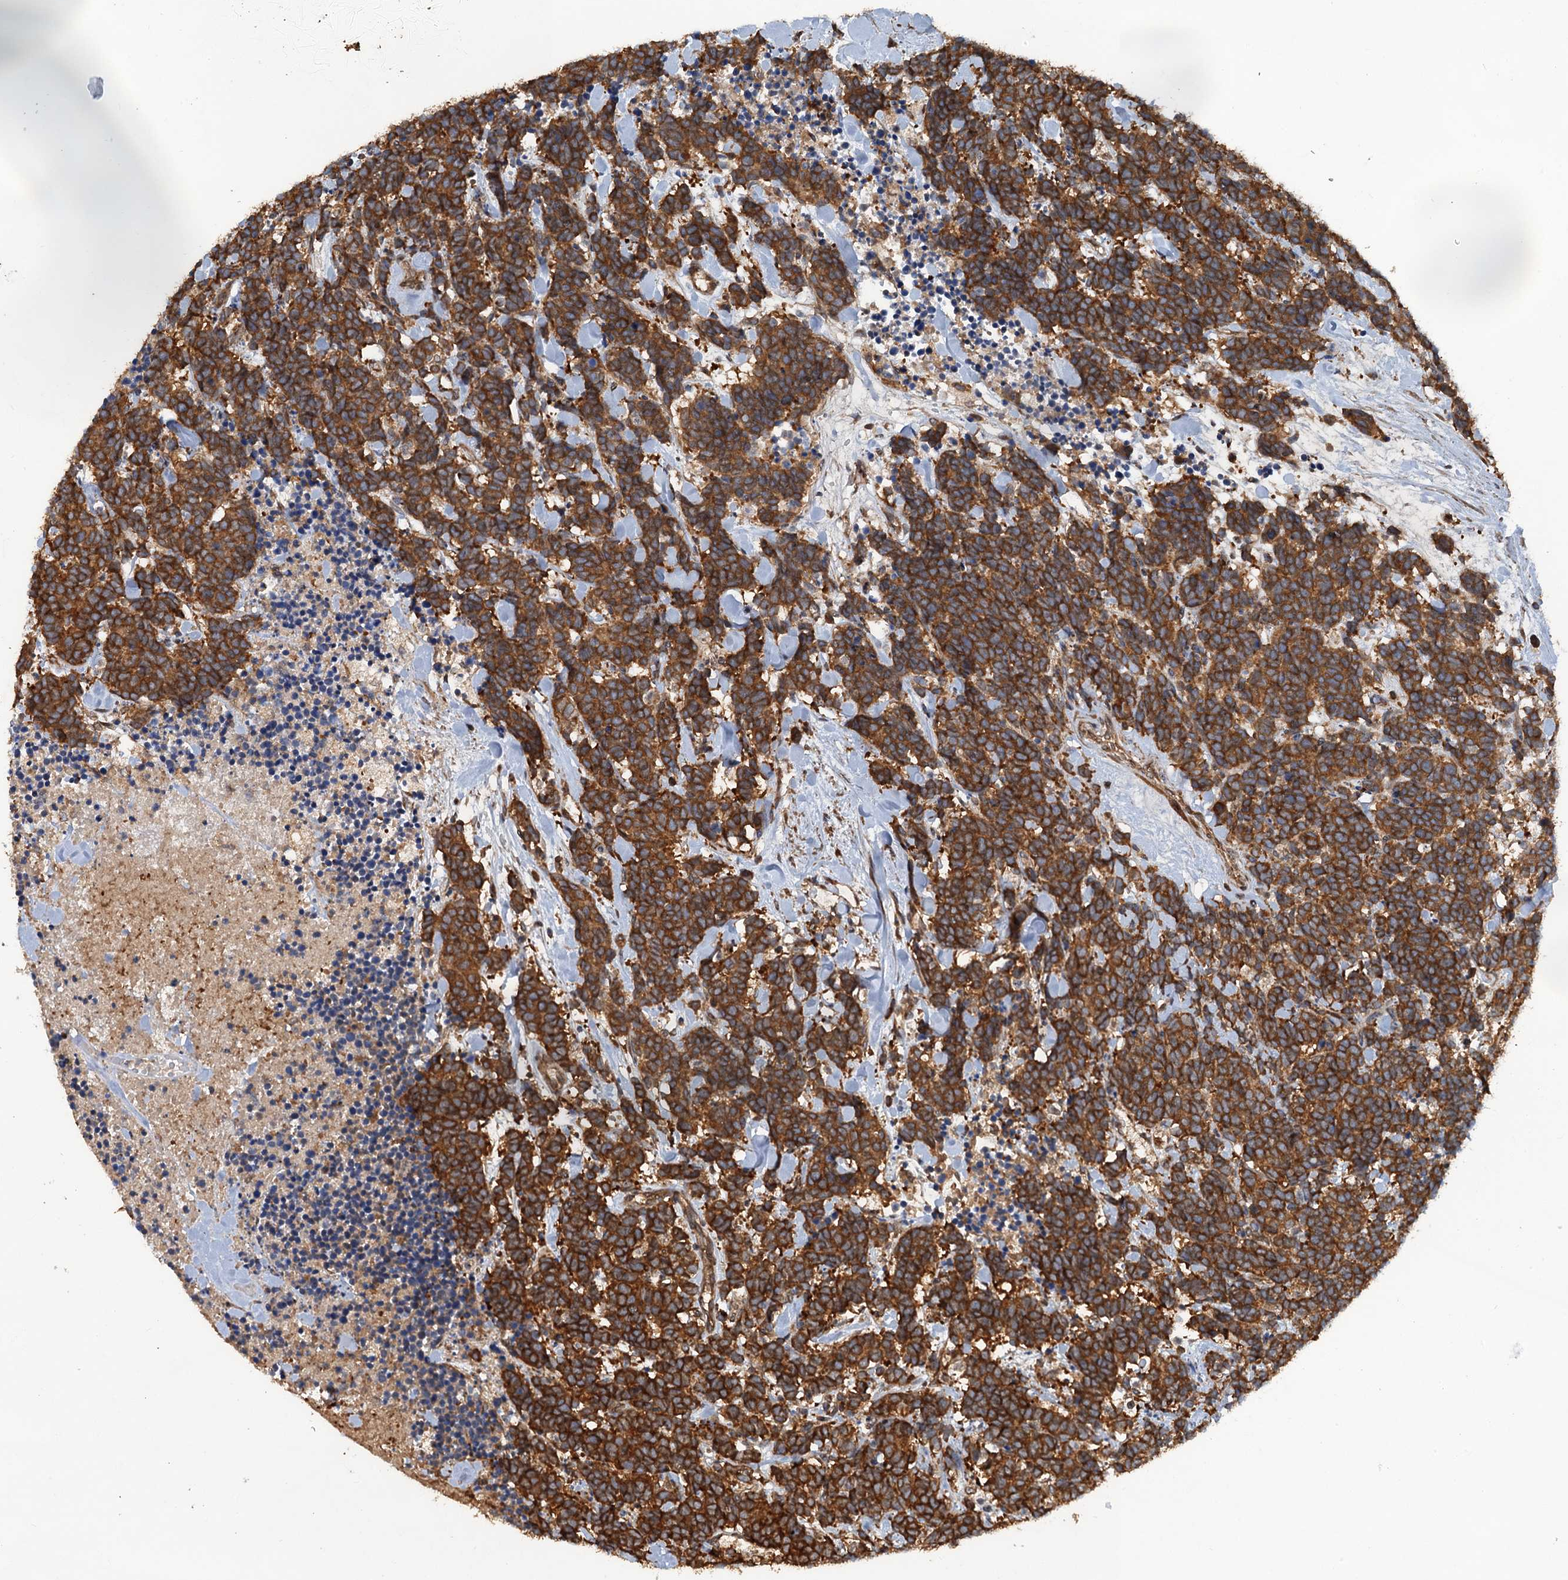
{"staining": {"intensity": "strong", "quantity": ">75%", "location": "cytoplasmic/membranous"}, "tissue": "carcinoid", "cell_type": "Tumor cells", "image_type": "cancer", "snomed": [{"axis": "morphology", "description": "Carcinoma, NOS"}, {"axis": "morphology", "description": "Carcinoid, malignant, NOS"}, {"axis": "topography", "description": "Prostate"}], "caption": "Protein staining of carcinoma tissue displays strong cytoplasmic/membranous positivity in about >75% of tumor cells.", "gene": "GLE1", "patient": {"sex": "male", "age": 57}}